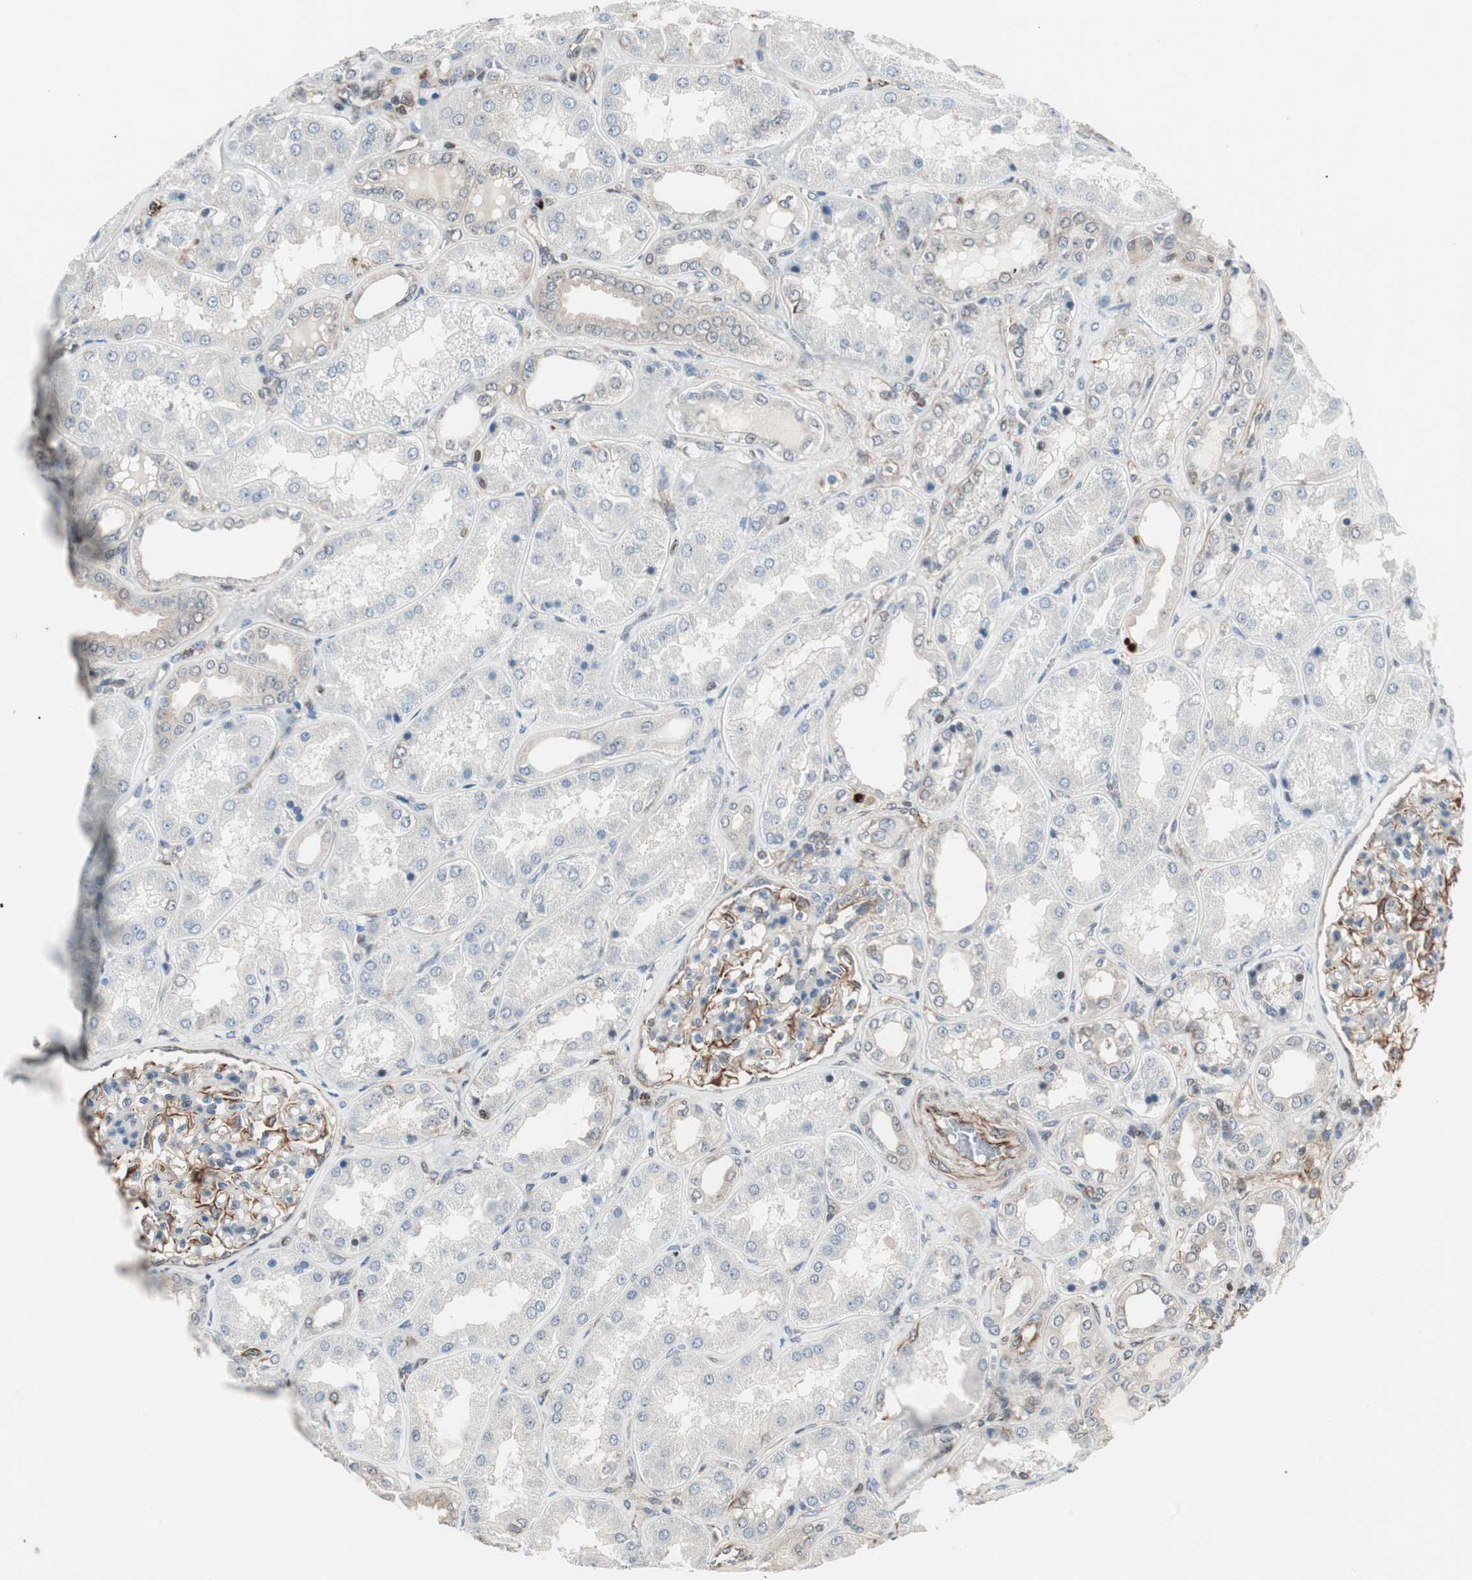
{"staining": {"intensity": "moderate", "quantity": "25%-75%", "location": "cytoplasmic/membranous"}, "tissue": "kidney", "cell_type": "Cells in glomeruli", "image_type": "normal", "snomed": [{"axis": "morphology", "description": "Normal tissue, NOS"}, {"axis": "topography", "description": "Kidney"}], "caption": "Immunohistochemical staining of benign kidney demonstrates medium levels of moderate cytoplasmic/membranous positivity in about 25%-75% of cells in glomeruli.", "gene": "MAD2L2", "patient": {"sex": "female", "age": 56}}